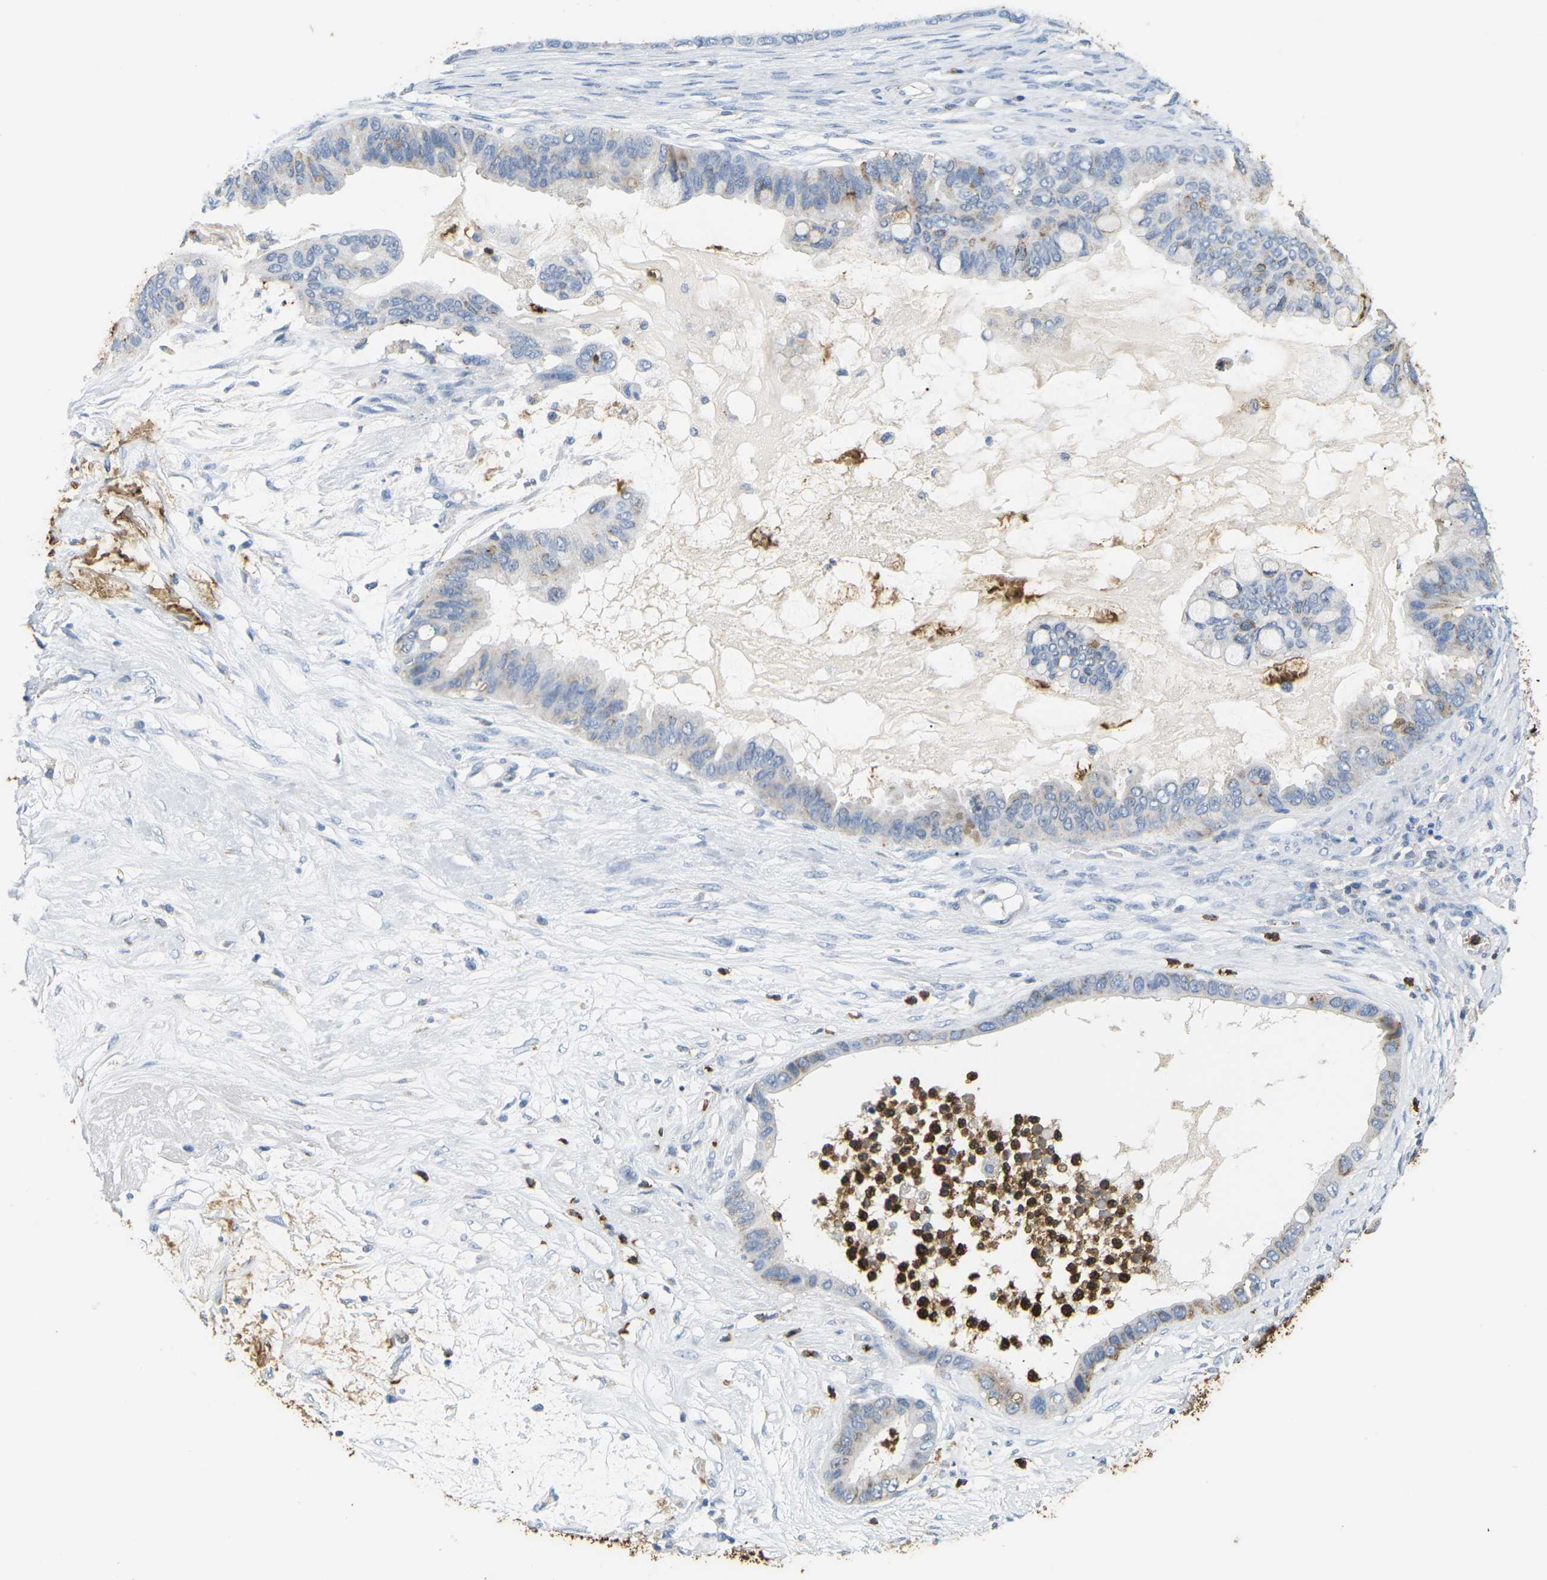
{"staining": {"intensity": "negative", "quantity": "none", "location": "none"}, "tissue": "ovarian cancer", "cell_type": "Tumor cells", "image_type": "cancer", "snomed": [{"axis": "morphology", "description": "Cystadenocarcinoma, mucinous, NOS"}, {"axis": "topography", "description": "Ovary"}], "caption": "Immunohistochemistry of ovarian cancer (mucinous cystadenocarcinoma) exhibits no expression in tumor cells.", "gene": "ADM", "patient": {"sex": "female", "age": 80}}